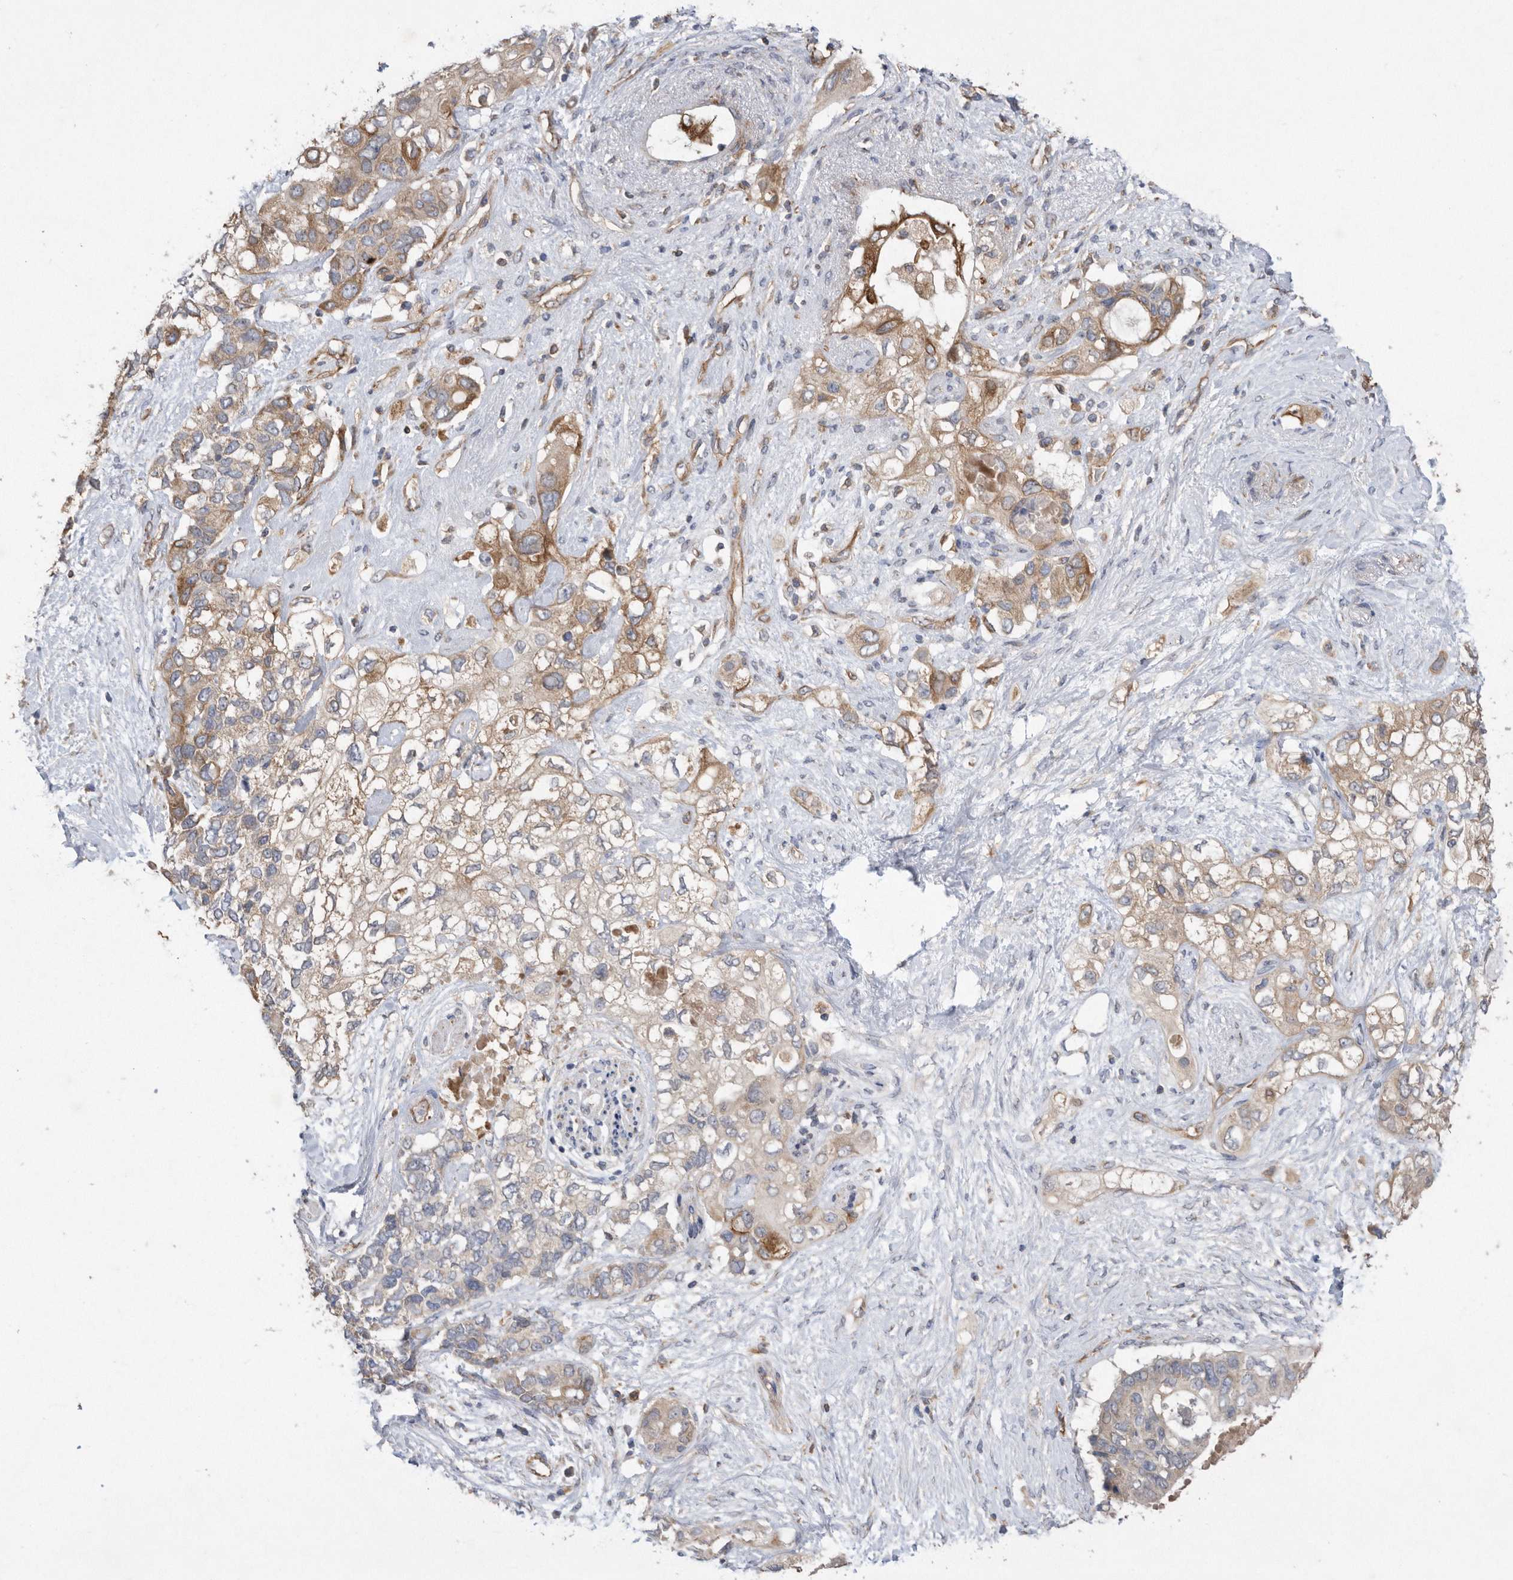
{"staining": {"intensity": "moderate", "quantity": "25%-75%", "location": "cytoplasmic/membranous"}, "tissue": "pancreatic cancer", "cell_type": "Tumor cells", "image_type": "cancer", "snomed": [{"axis": "morphology", "description": "Adenocarcinoma, NOS"}, {"axis": "topography", "description": "Pancreas"}], "caption": "Immunohistochemistry (IHC) histopathology image of neoplastic tissue: pancreatic cancer (adenocarcinoma) stained using immunohistochemistry (IHC) displays medium levels of moderate protein expression localized specifically in the cytoplasmic/membranous of tumor cells, appearing as a cytoplasmic/membranous brown color.", "gene": "PON2", "patient": {"sex": "female", "age": 56}}